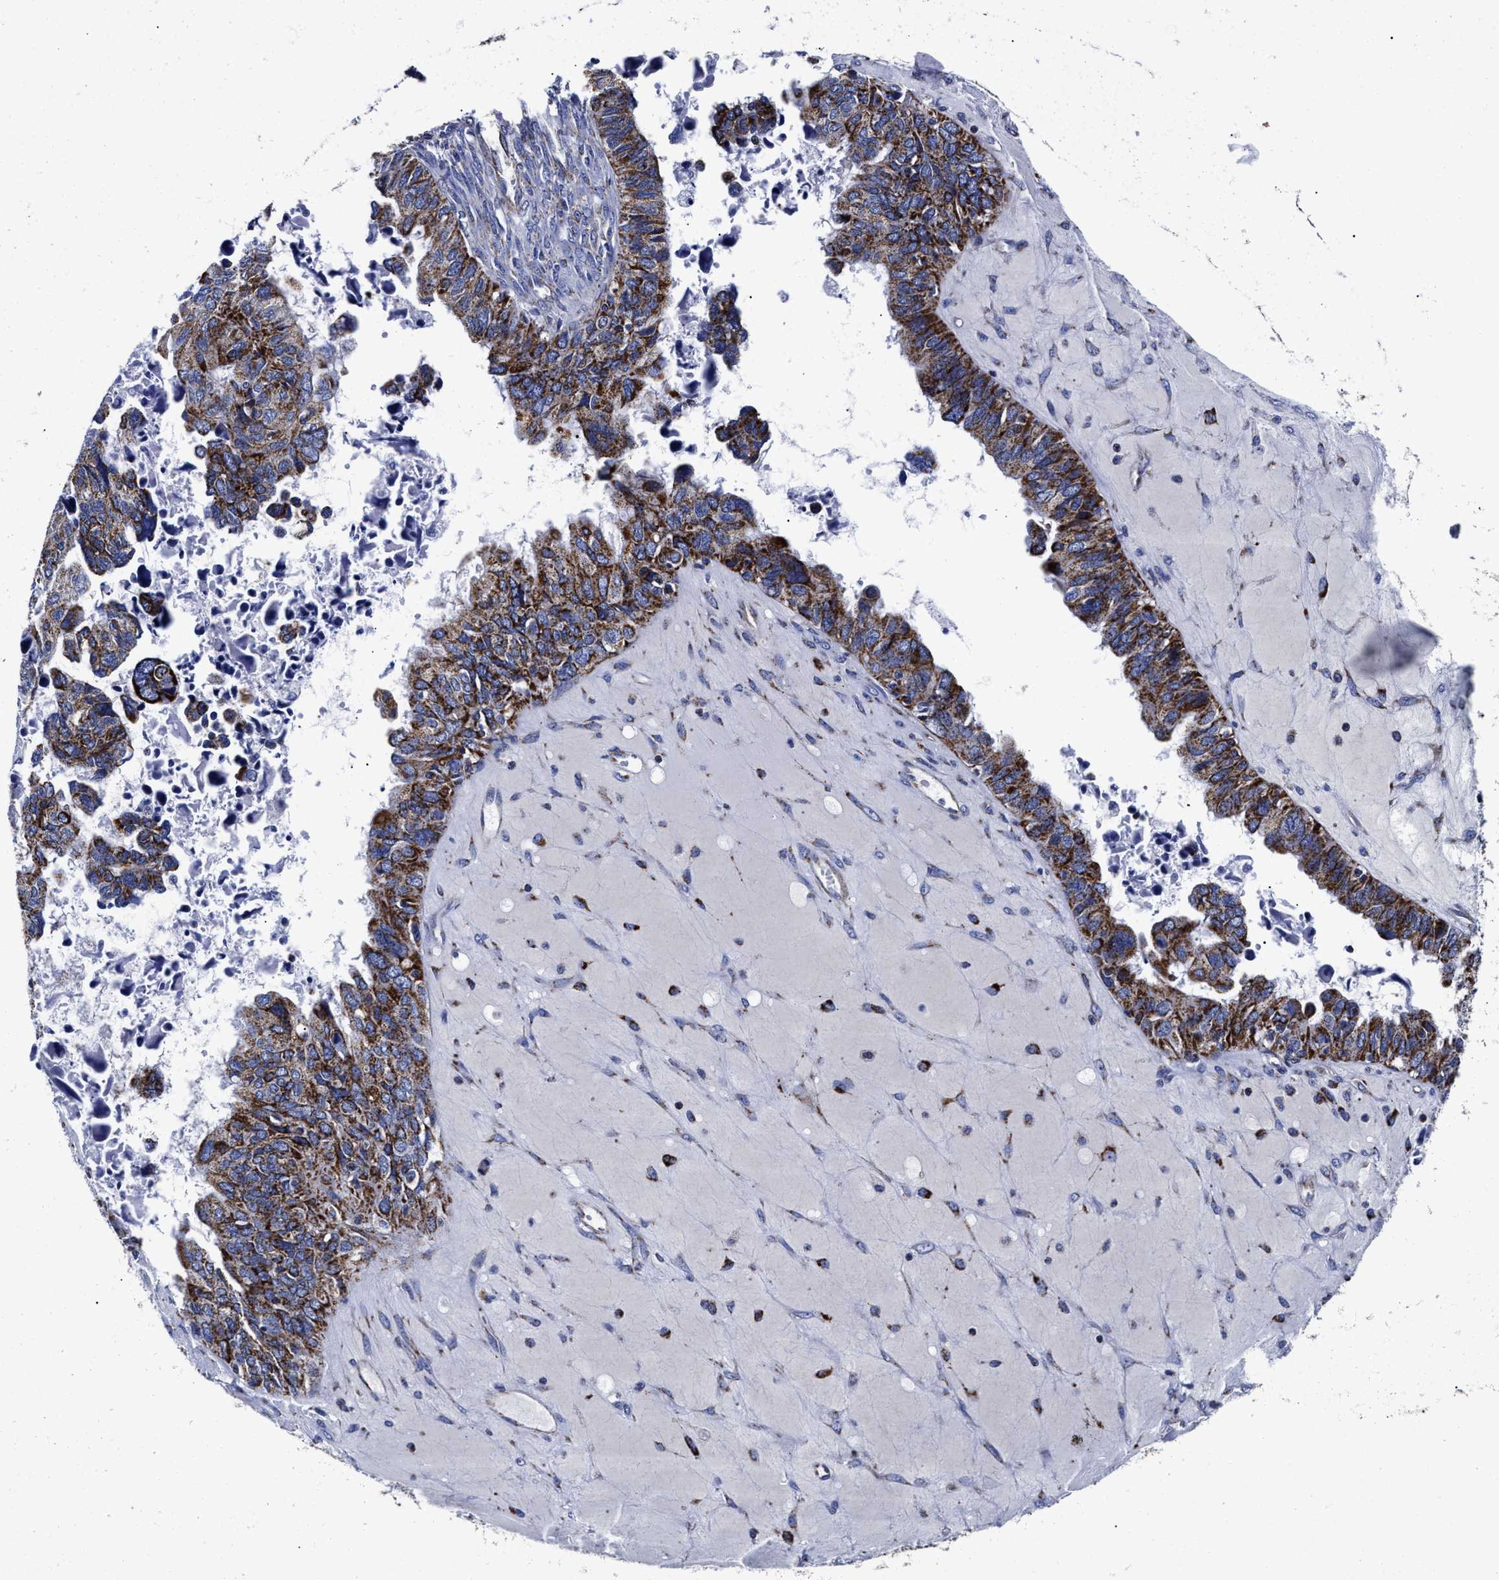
{"staining": {"intensity": "moderate", "quantity": ">75%", "location": "cytoplasmic/membranous"}, "tissue": "ovarian cancer", "cell_type": "Tumor cells", "image_type": "cancer", "snomed": [{"axis": "morphology", "description": "Cystadenocarcinoma, serous, NOS"}, {"axis": "topography", "description": "Ovary"}], "caption": "Immunohistochemistry (DAB) staining of human ovarian cancer demonstrates moderate cytoplasmic/membranous protein staining in about >75% of tumor cells.", "gene": "HINT2", "patient": {"sex": "female", "age": 79}}